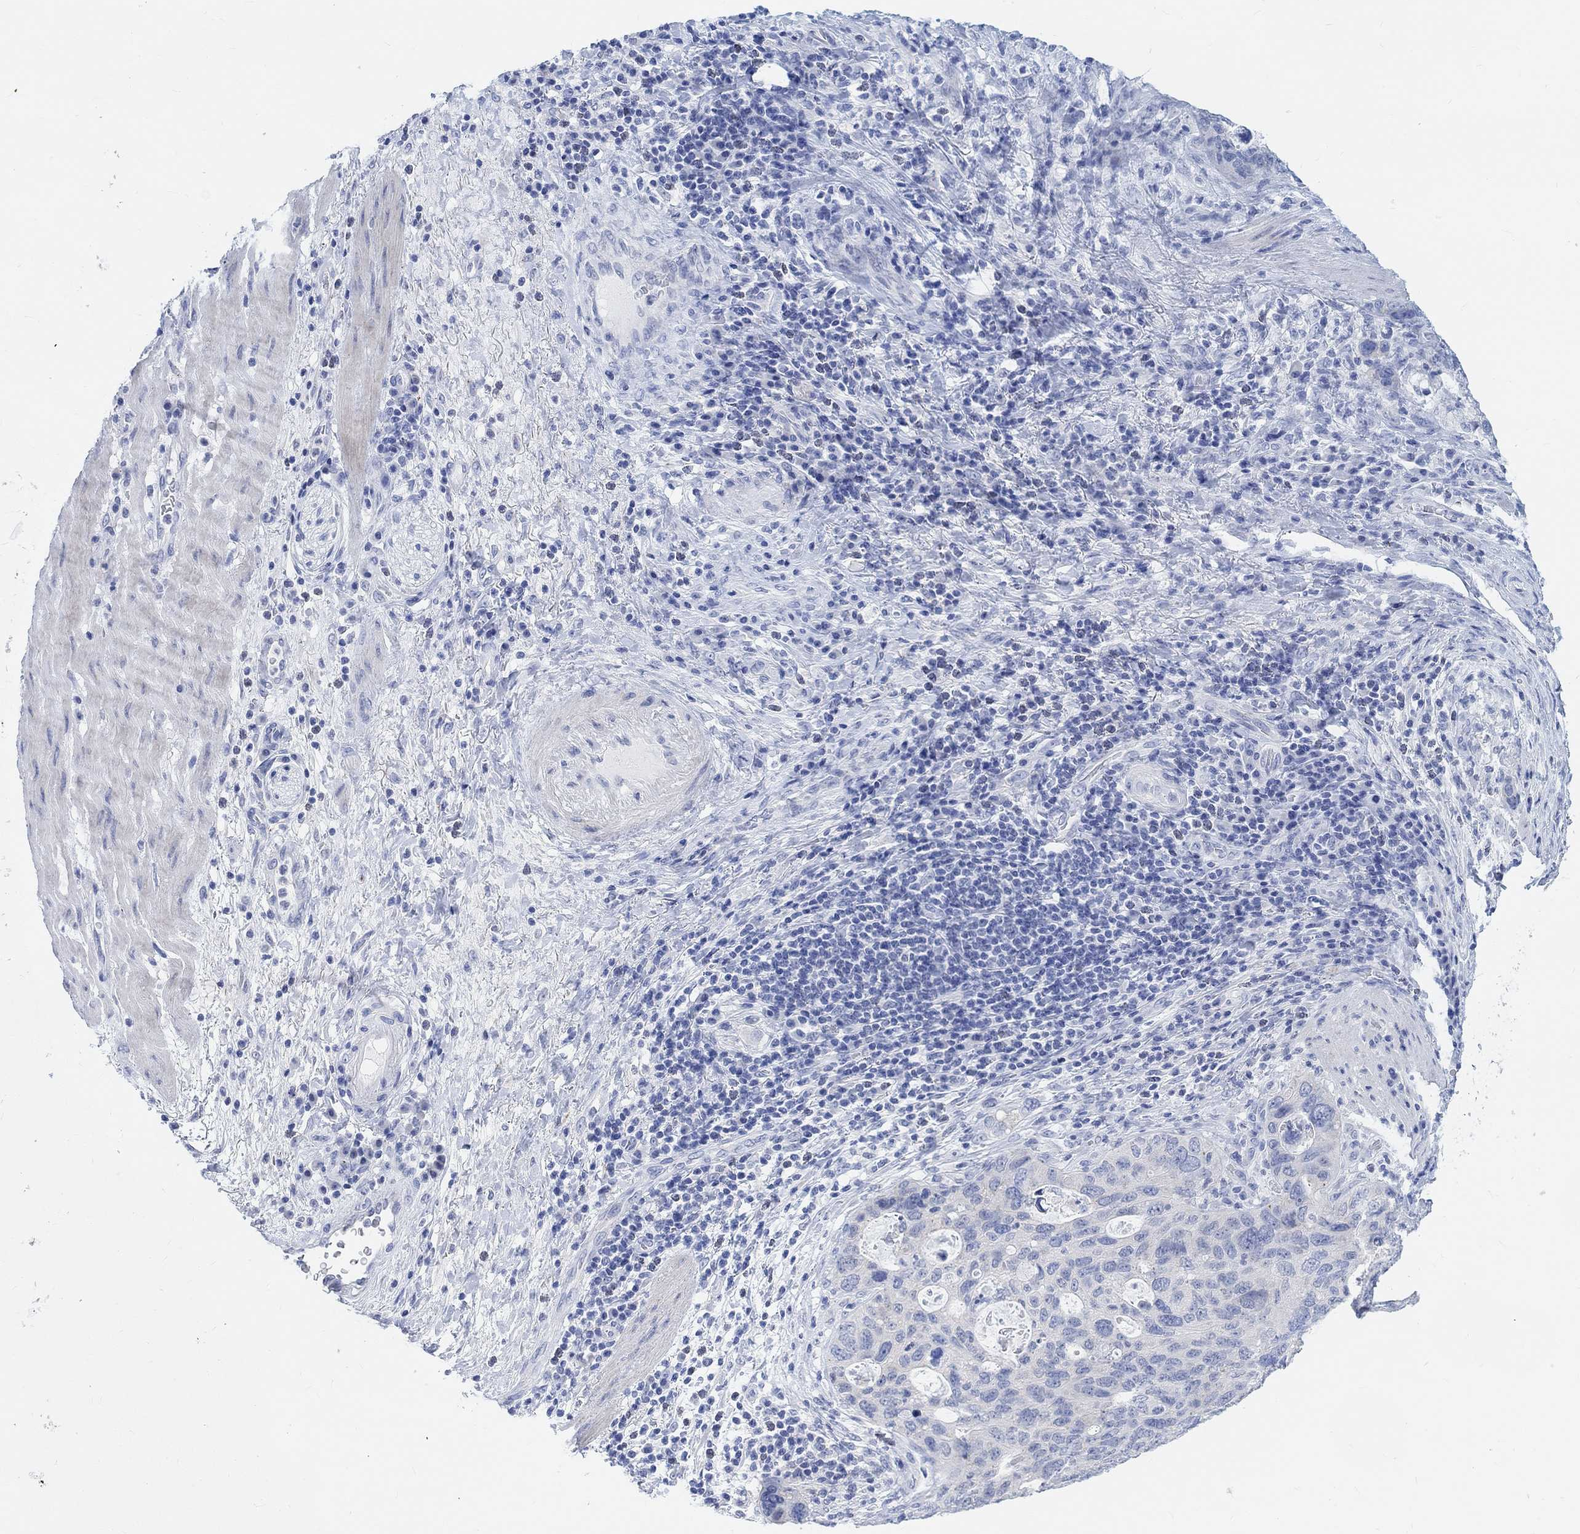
{"staining": {"intensity": "negative", "quantity": "none", "location": "none"}, "tissue": "stomach cancer", "cell_type": "Tumor cells", "image_type": "cancer", "snomed": [{"axis": "morphology", "description": "Adenocarcinoma, NOS"}, {"axis": "topography", "description": "Stomach"}], "caption": "This is an immunohistochemistry histopathology image of adenocarcinoma (stomach). There is no positivity in tumor cells.", "gene": "ENO4", "patient": {"sex": "male", "age": 54}}